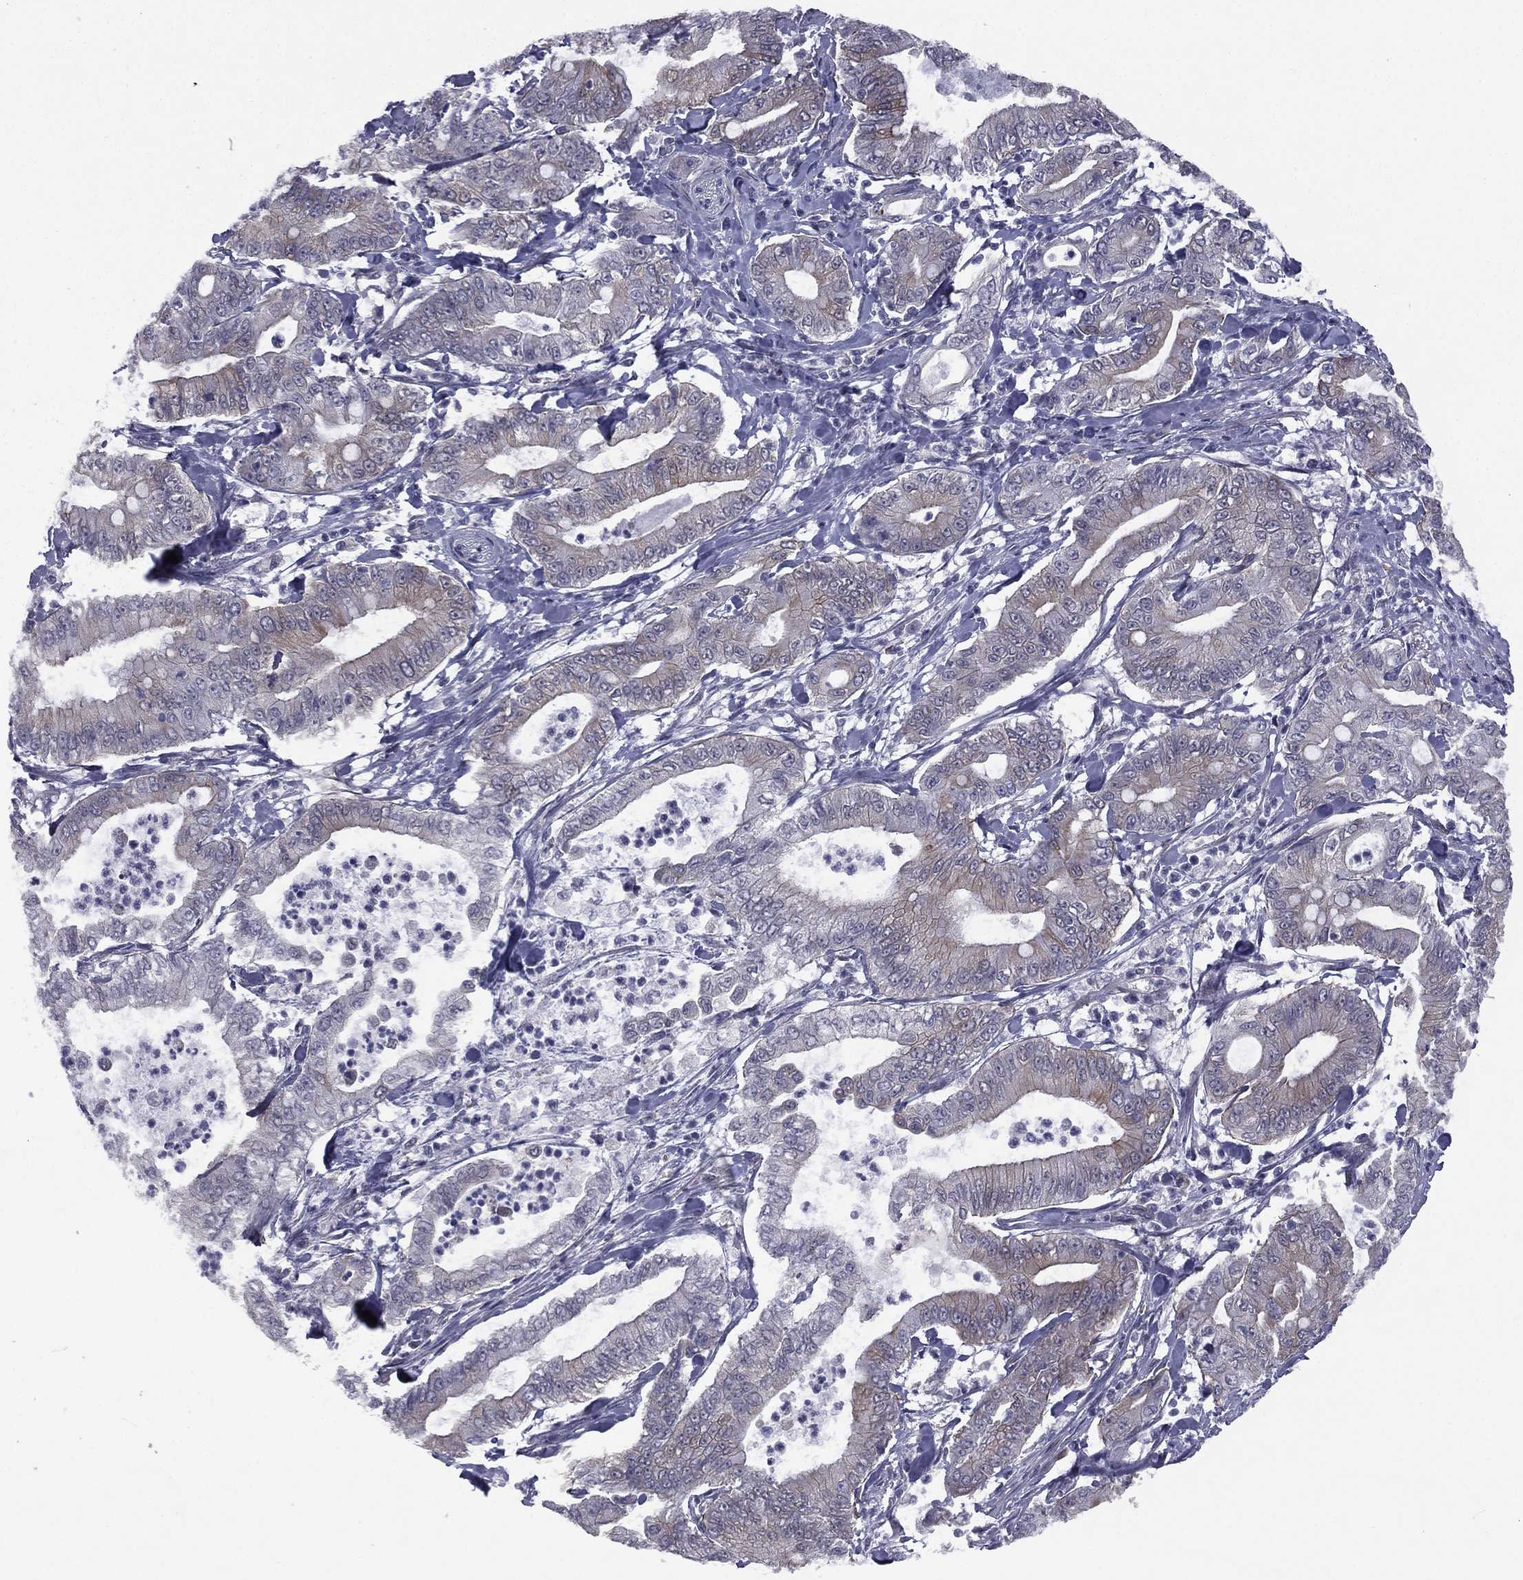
{"staining": {"intensity": "negative", "quantity": "none", "location": "none"}, "tissue": "pancreatic cancer", "cell_type": "Tumor cells", "image_type": "cancer", "snomed": [{"axis": "morphology", "description": "Adenocarcinoma, NOS"}, {"axis": "topography", "description": "Pancreas"}], "caption": "The immunohistochemistry image has no significant positivity in tumor cells of pancreatic cancer (adenocarcinoma) tissue.", "gene": "ACTRT2", "patient": {"sex": "male", "age": 71}}